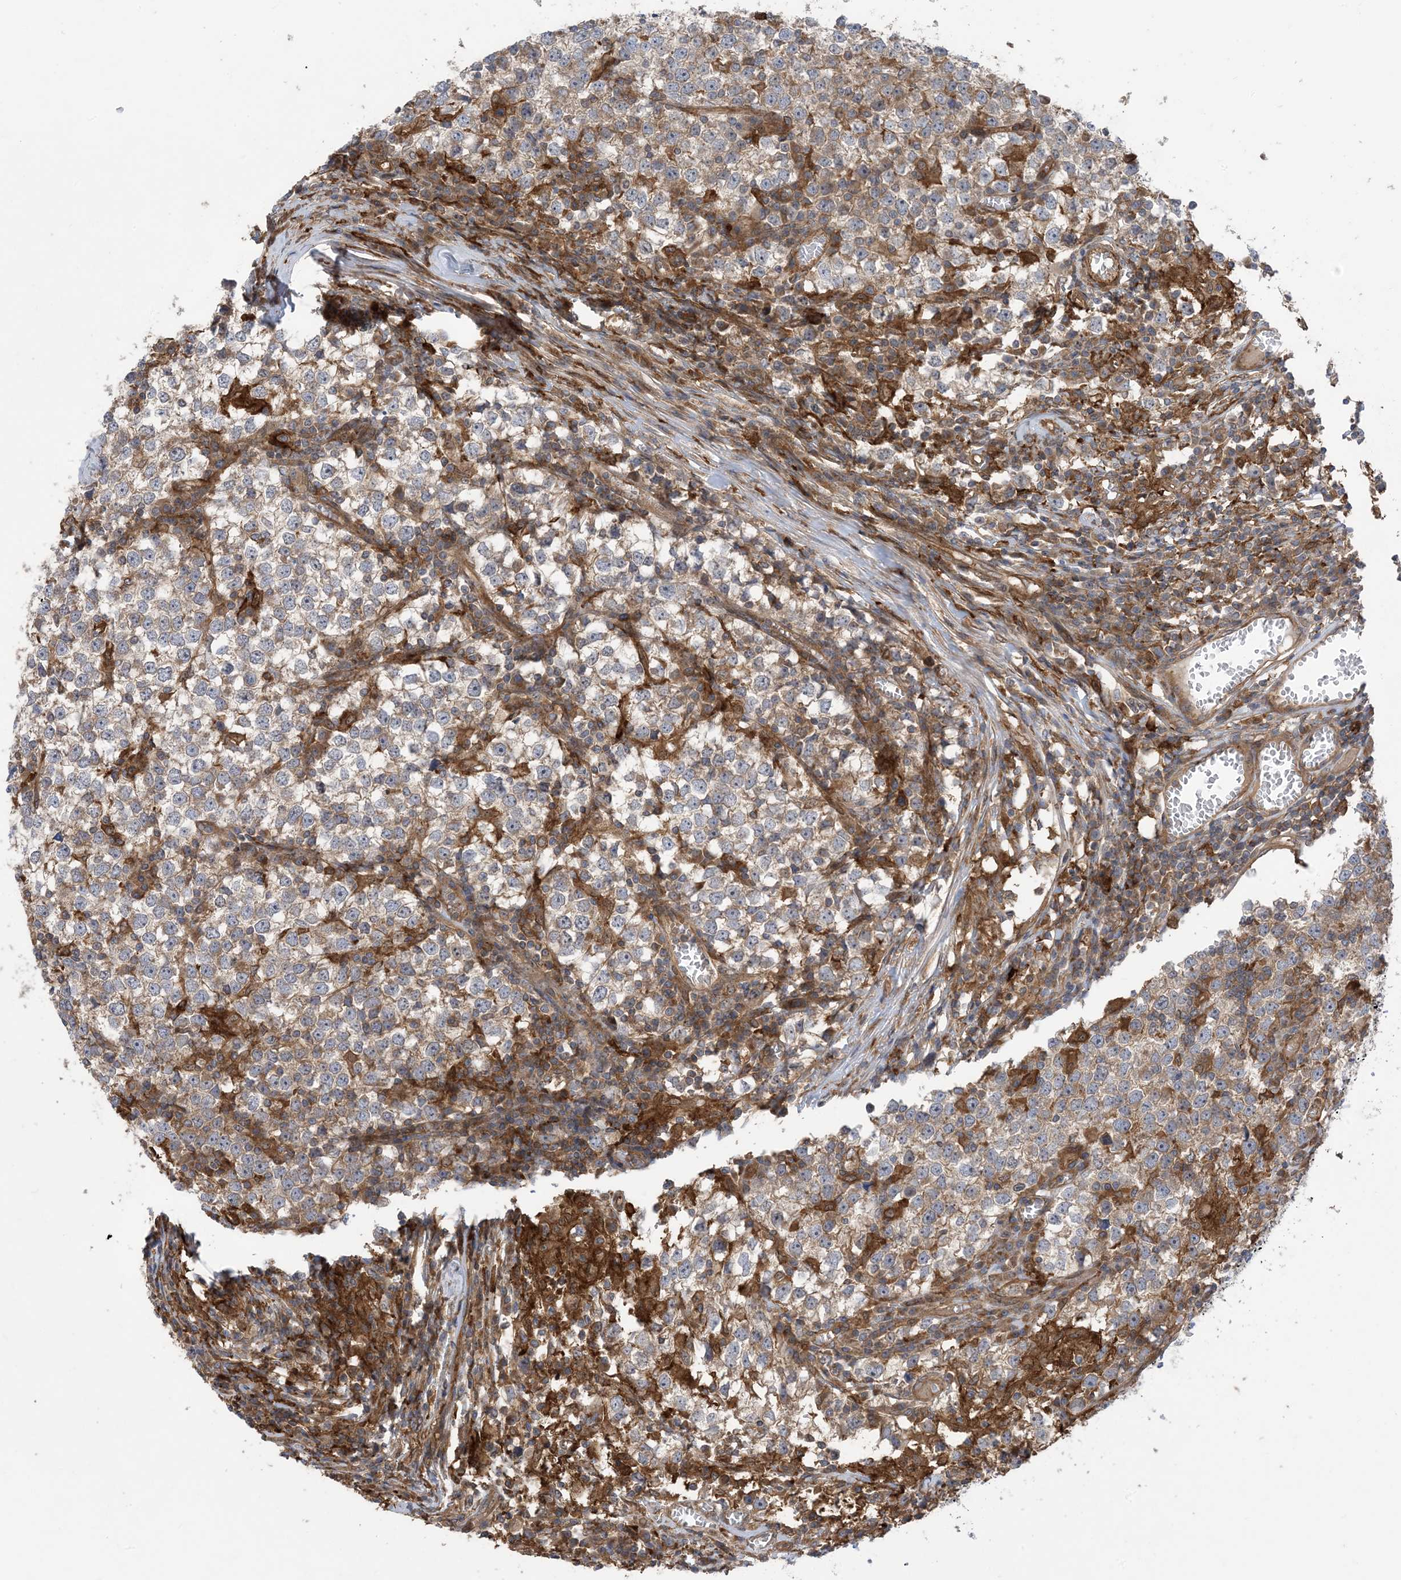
{"staining": {"intensity": "weak", "quantity": "<25%", "location": "cytoplasmic/membranous"}, "tissue": "testis cancer", "cell_type": "Tumor cells", "image_type": "cancer", "snomed": [{"axis": "morphology", "description": "Seminoma, NOS"}, {"axis": "topography", "description": "Testis"}], "caption": "This is an immunohistochemistry micrograph of human testis seminoma. There is no positivity in tumor cells.", "gene": "HS1BP3", "patient": {"sex": "male", "age": 65}}